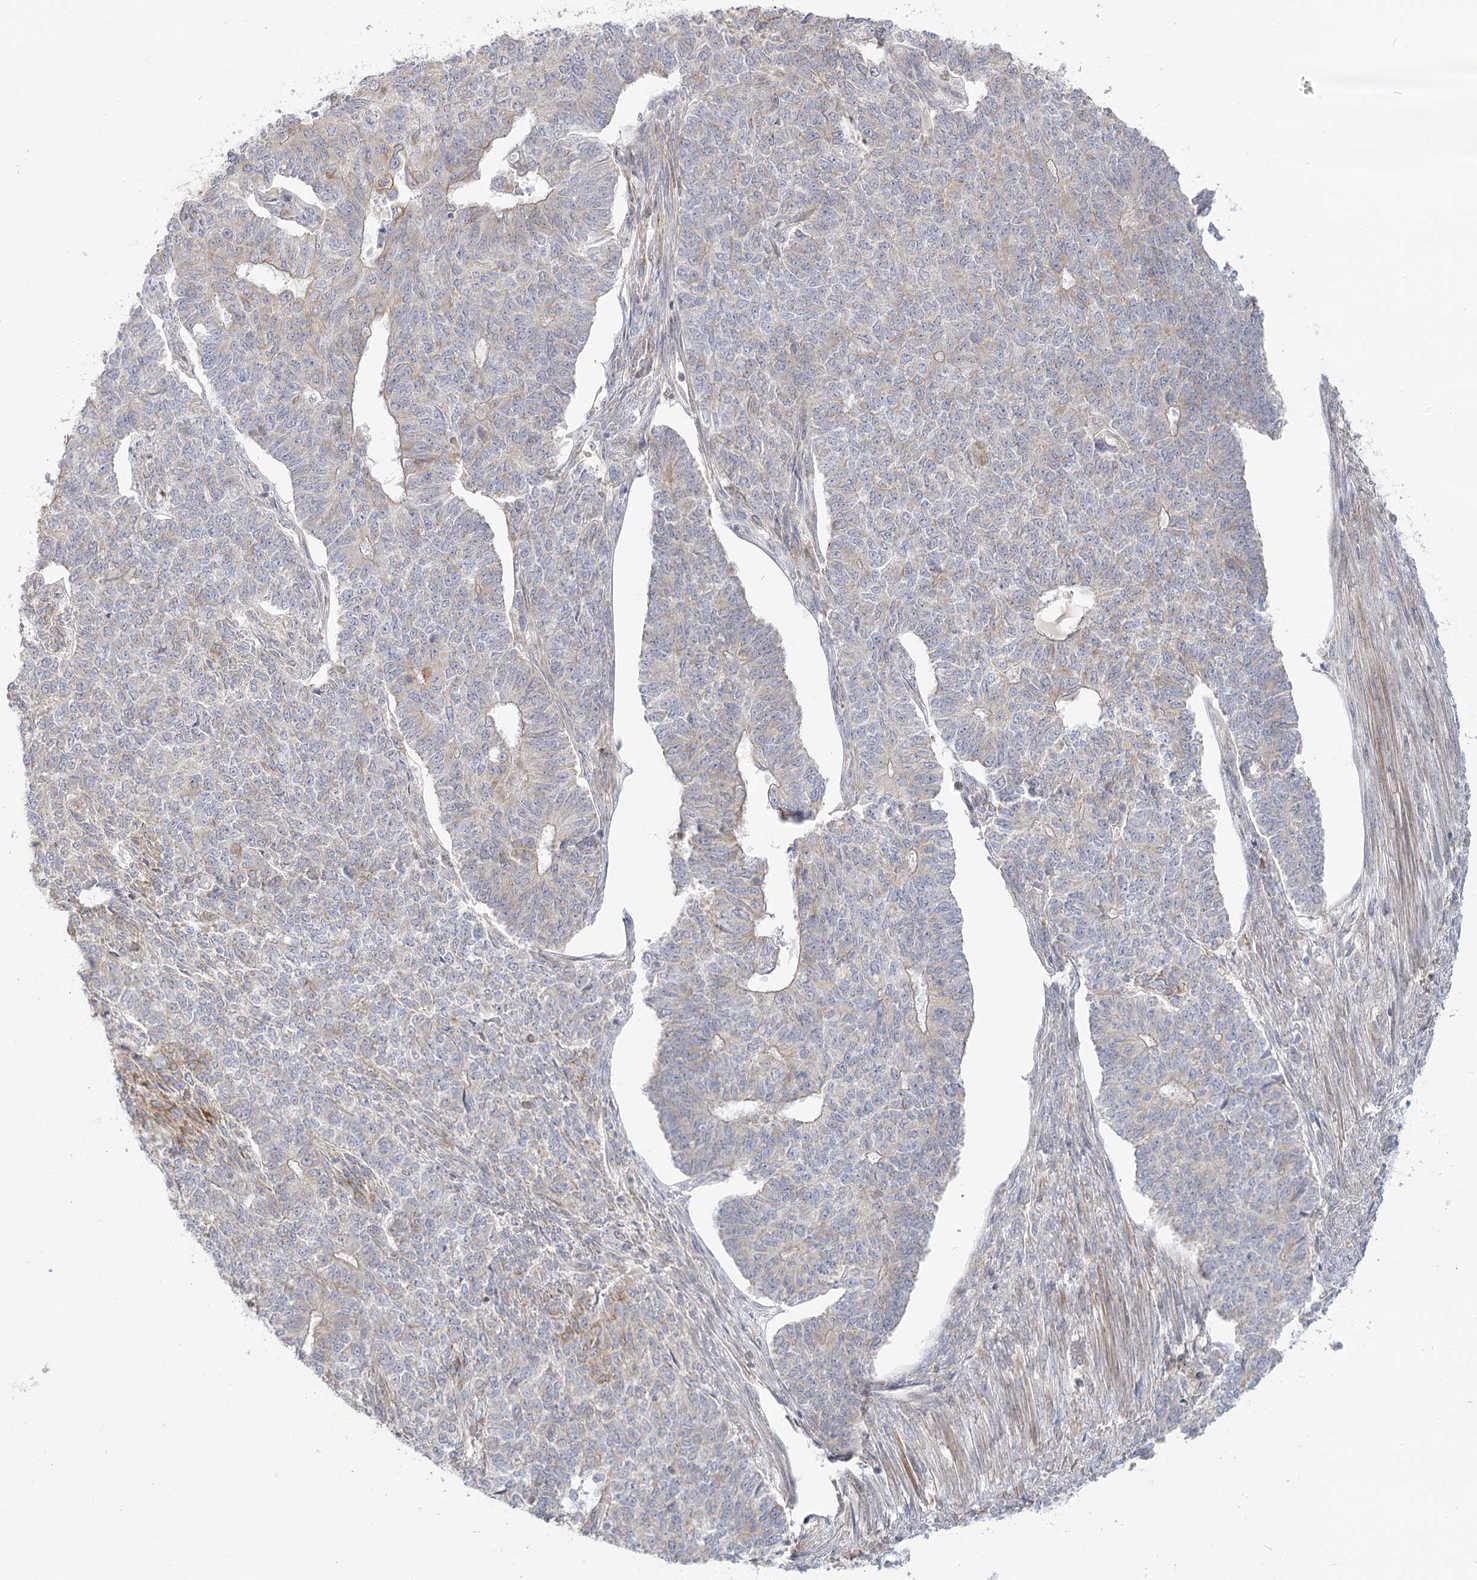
{"staining": {"intensity": "strong", "quantity": "<25%", "location": "cytoplasmic/membranous"}, "tissue": "endometrial cancer", "cell_type": "Tumor cells", "image_type": "cancer", "snomed": [{"axis": "morphology", "description": "Adenocarcinoma, NOS"}, {"axis": "topography", "description": "Endometrium"}], "caption": "The image displays a brown stain indicating the presence of a protein in the cytoplasmic/membranous of tumor cells in endometrial adenocarcinoma.", "gene": "MTMR3", "patient": {"sex": "female", "age": 32}}